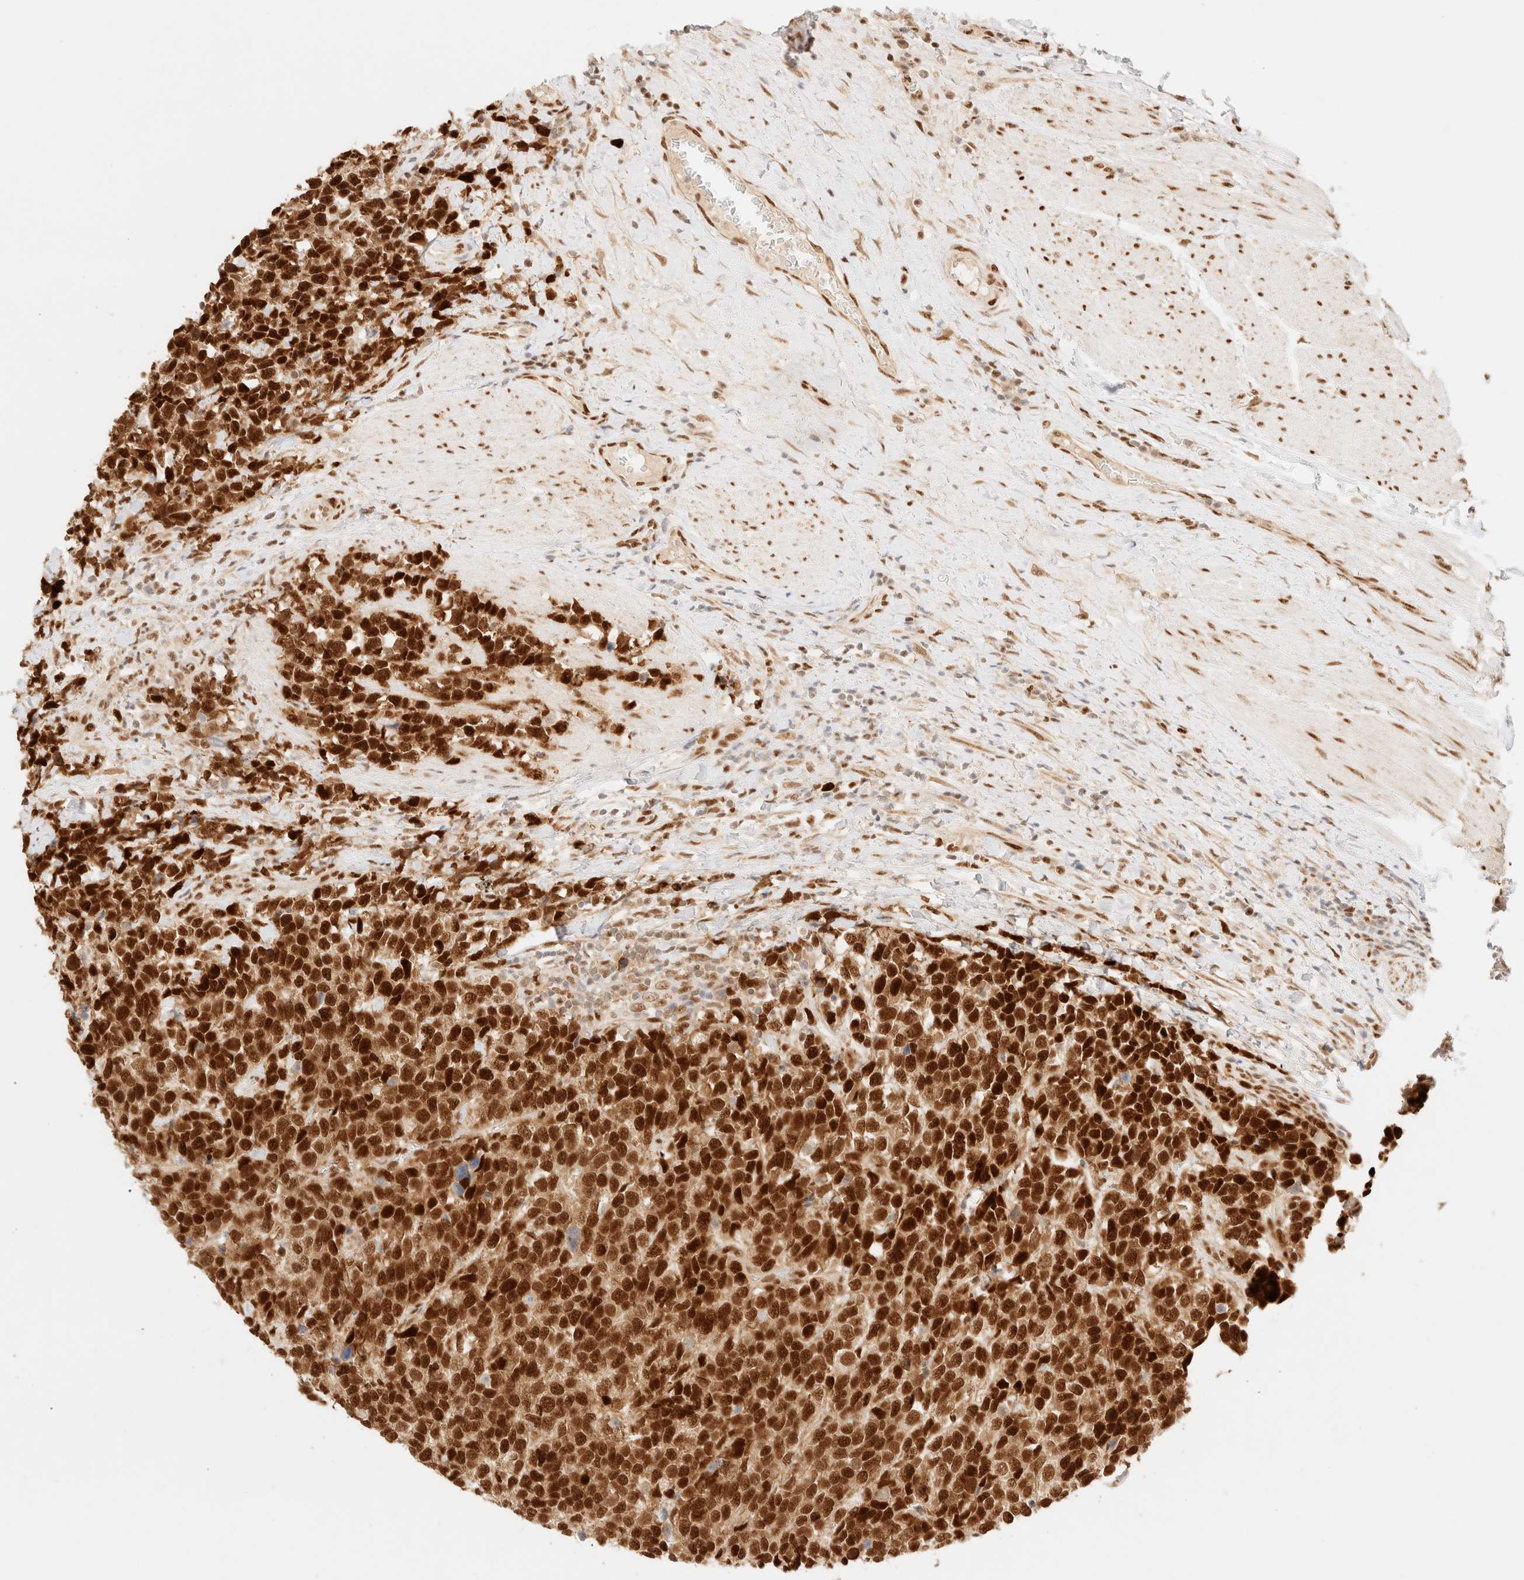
{"staining": {"intensity": "strong", "quantity": ">75%", "location": "nuclear"}, "tissue": "urothelial cancer", "cell_type": "Tumor cells", "image_type": "cancer", "snomed": [{"axis": "morphology", "description": "Urothelial carcinoma, High grade"}, {"axis": "topography", "description": "Urinary bladder"}], "caption": "Brown immunohistochemical staining in urothelial cancer displays strong nuclear expression in about >75% of tumor cells.", "gene": "ZNF768", "patient": {"sex": "female", "age": 82}}